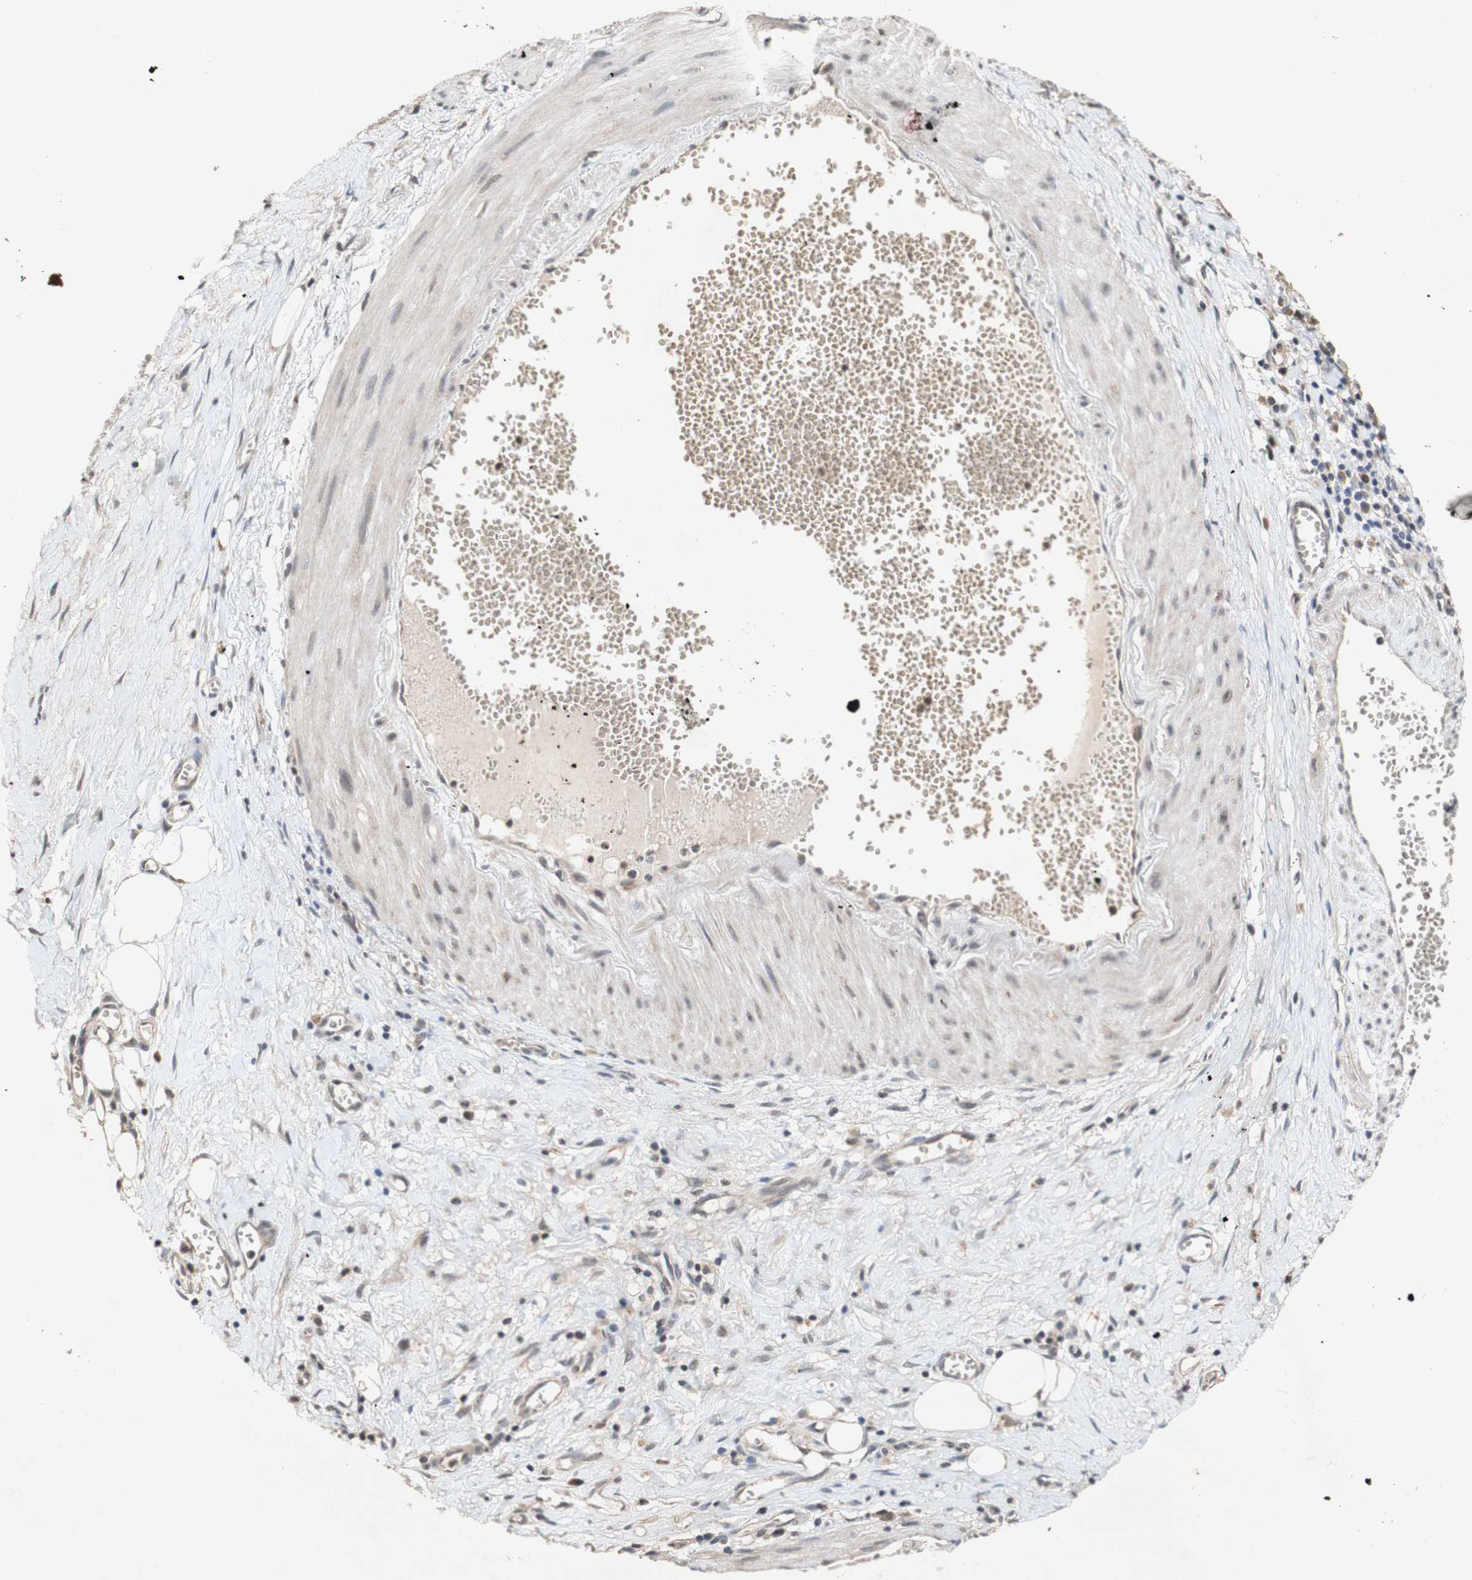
{"staining": {"intensity": "moderate", "quantity": ">75%", "location": "cytoplasmic/membranous"}, "tissue": "stomach cancer", "cell_type": "Tumor cells", "image_type": "cancer", "snomed": [{"axis": "morphology", "description": "Adenocarcinoma, NOS"}, {"axis": "topography", "description": "Stomach, lower"}], "caption": "DAB immunohistochemical staining of human stomach adenocarcinoma exhibits moderate cytoplasmic/membranous protein positivity in about >75% of tumor cells. (IHC, brightfield microscopy, high magnification).", "gene": "PIN1", "patient": {"sex": "male", "age": 77}}